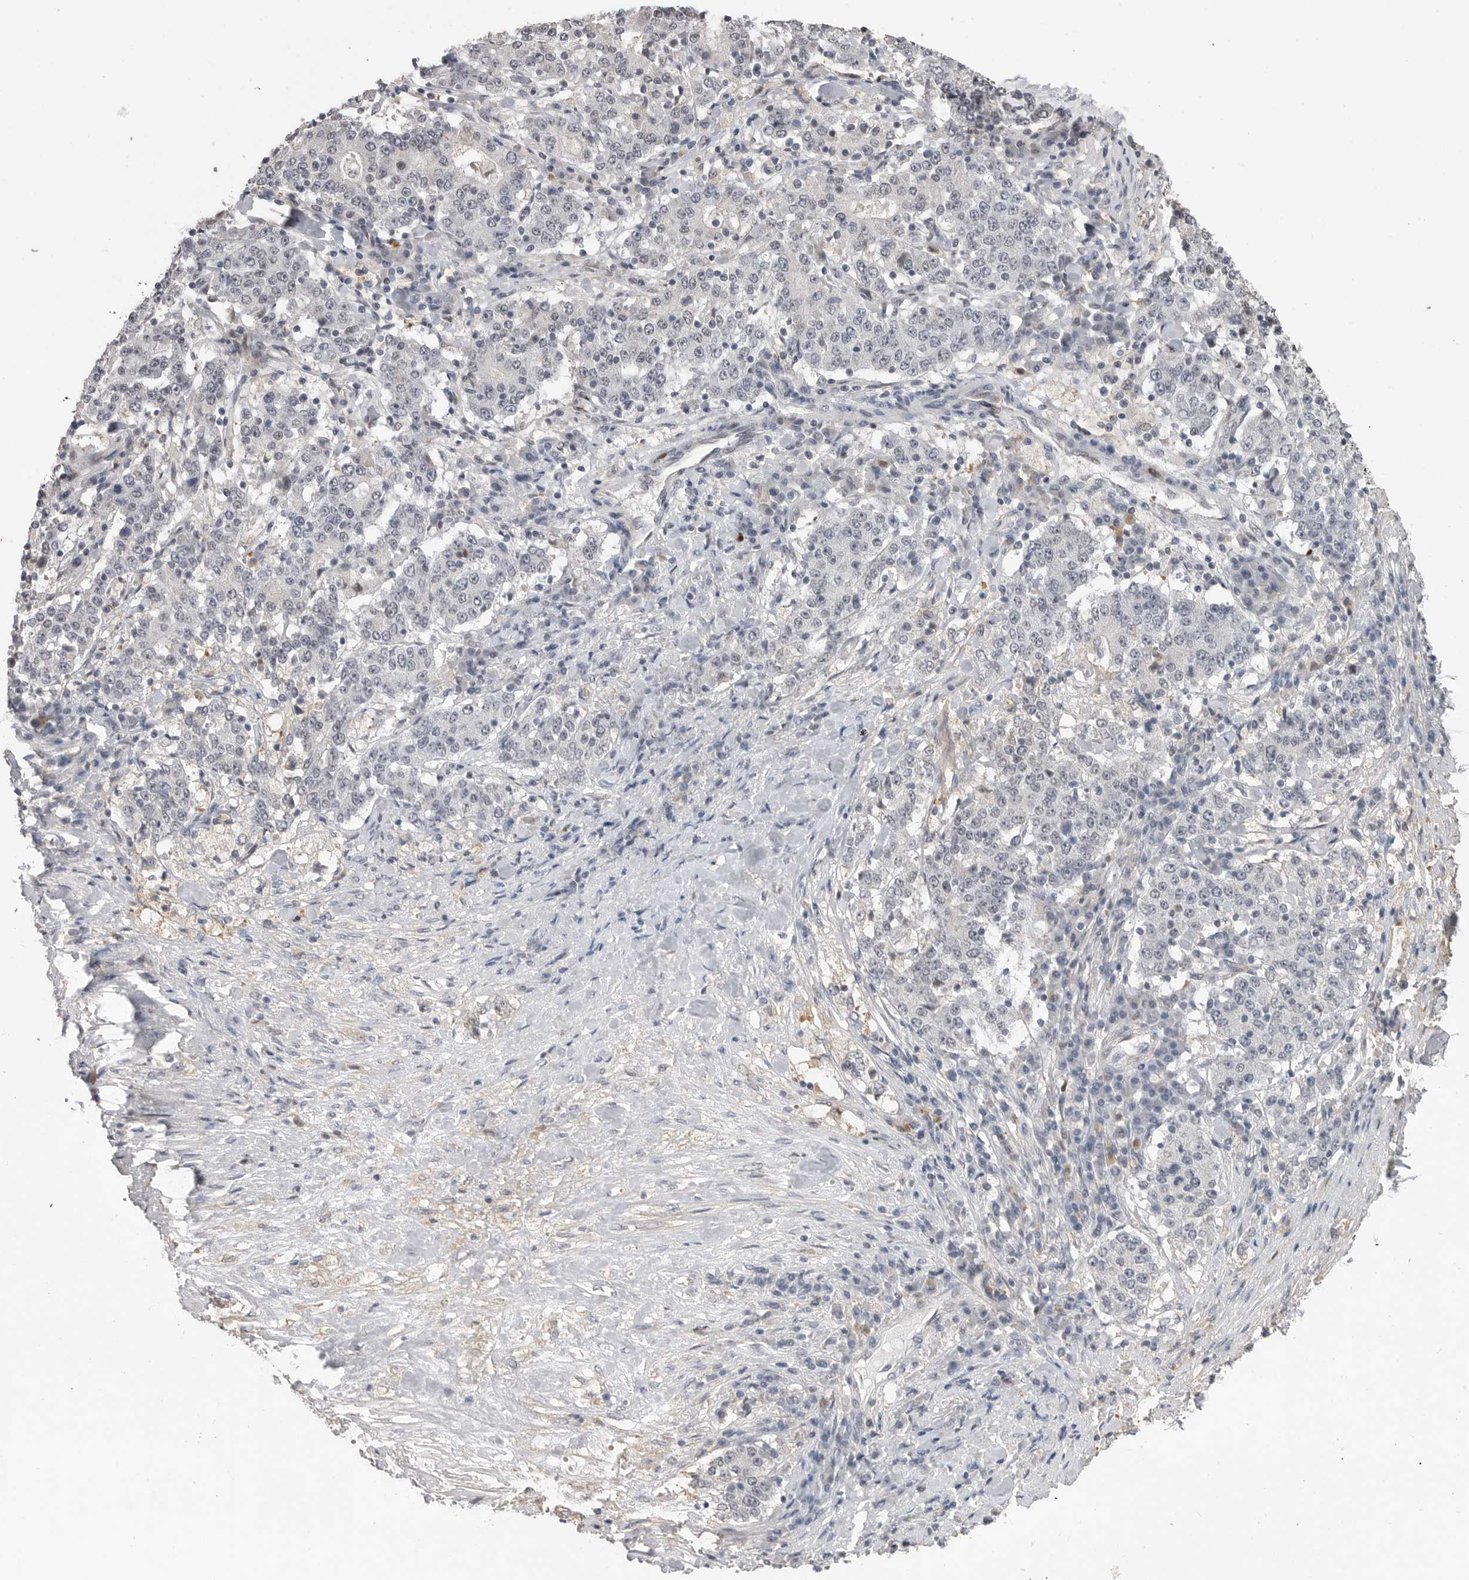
{"staining": {"intensity": "negative", "quantity": "none", "location": "none"}, "tissue": "stomach cancer", "cell_type": "Tumor cells", "image_type": "cancer", "snomed": [{"axis": "morphology", "description": "Adenocarcinoma, NOS"}, {"axis": "topography", "description": "Stomach"}], "caption": "High power microscopy histopathology image of an immunohistochemistry micrograph of stomach cancer, revealing no significant expression in tumor cells.", "gene": "PLEKHF1", "patient": {"sex": "male", "age": 59}}